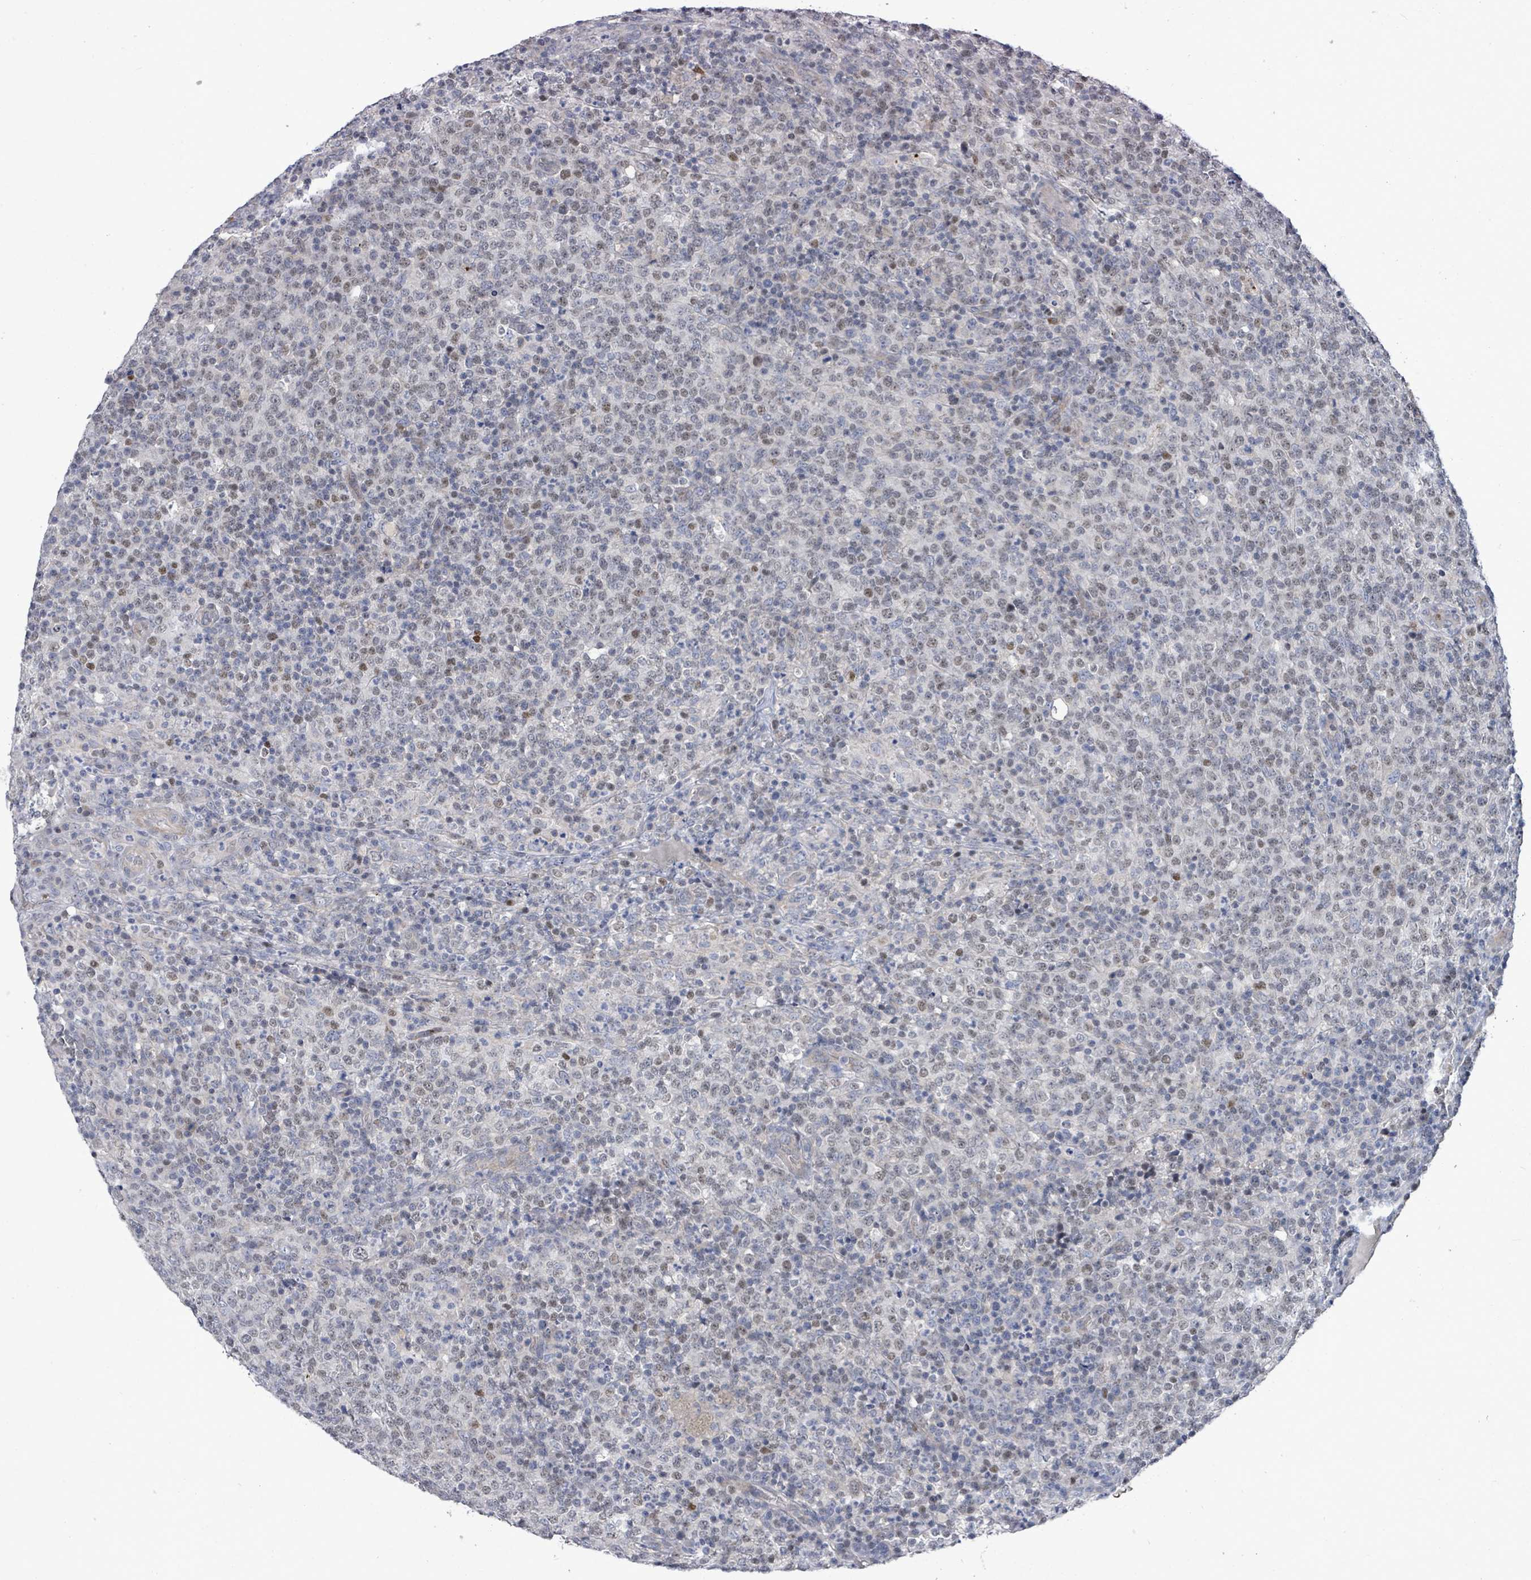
{"staining": {"intensity": "weak", "quantity": "25%-75%", "location": "nuclear"}, "tissue": "lymphoma", "cell_type": "Tumor cells", "image_type": "cancer", "snomed": [{"axis": "morphology", "description": "Malignant lymphoma, non-Hodgkin's type, High grade"}, {"axis": "topography", "description": "Lymph node"}], "caption": "Immunohistochemical staining of human lymphoma reveals weak nuclear protein staining in about 25%-75% of tumor cells. Using DAB (3,3'-diaminobenzidine) (brown) and hematoxylin (blue) stains, captured at high magnification using brightfield microscopy.", "gene": "ZFPM1", "patient": {"sex": "male", "age": 54}}